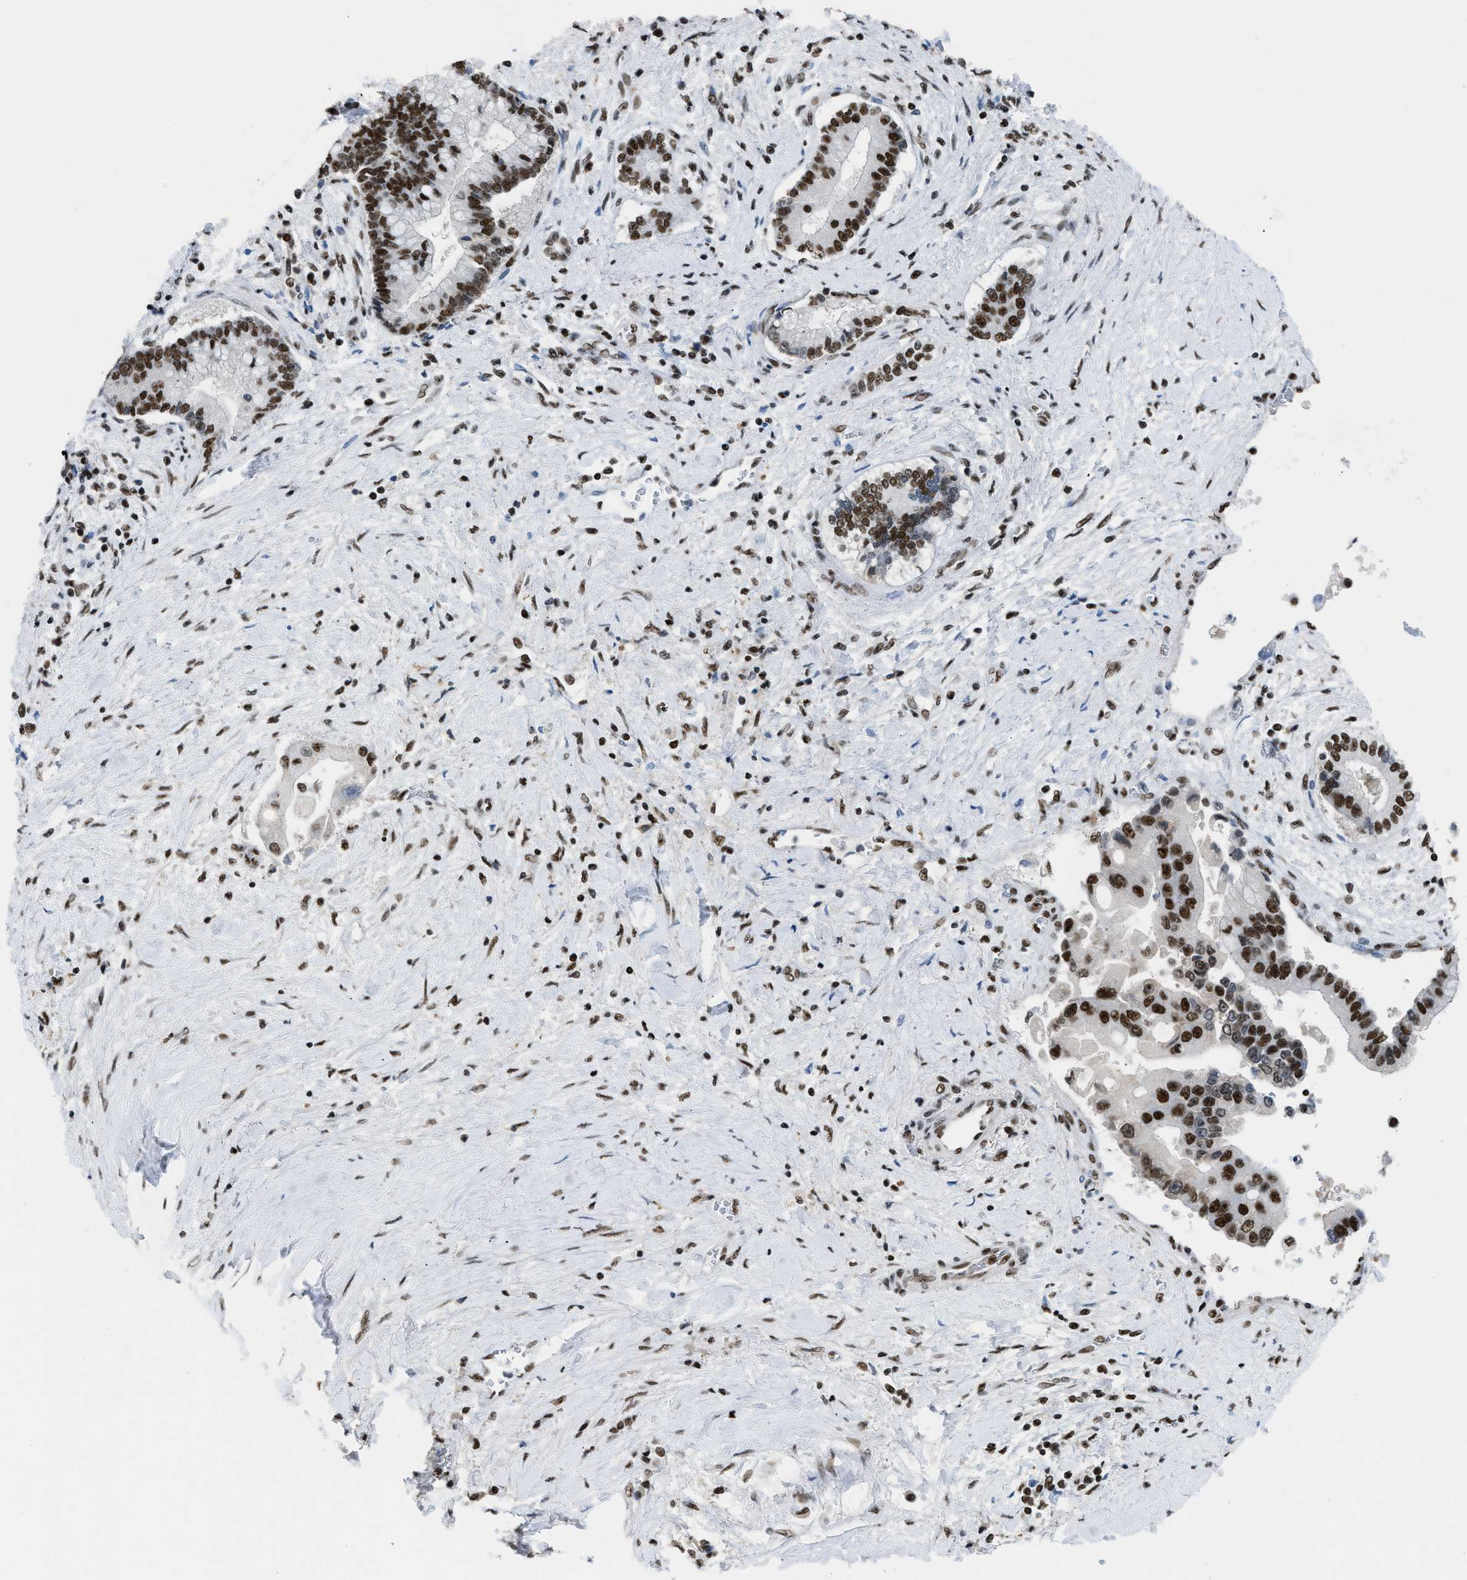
{"staining": {"intensity": "strong", "quantity": ">75%", "location": "nuclear"}, "tissue": "liver cancer", "cell_type": "Tumor cells", "image_type": "cancer", "snomed": [{"axis": "morphology", "description": "Cholangiocarcinoma"}, {"axis": "topography", "description": "Liver"}], "caption": "Cholangiocarcinoma (liver) stained with IHC displays strong nuclear staining in about >75% of tumor cells.", "gene": "SCAF4", "patient": {"sex": "male", "age": 50}}